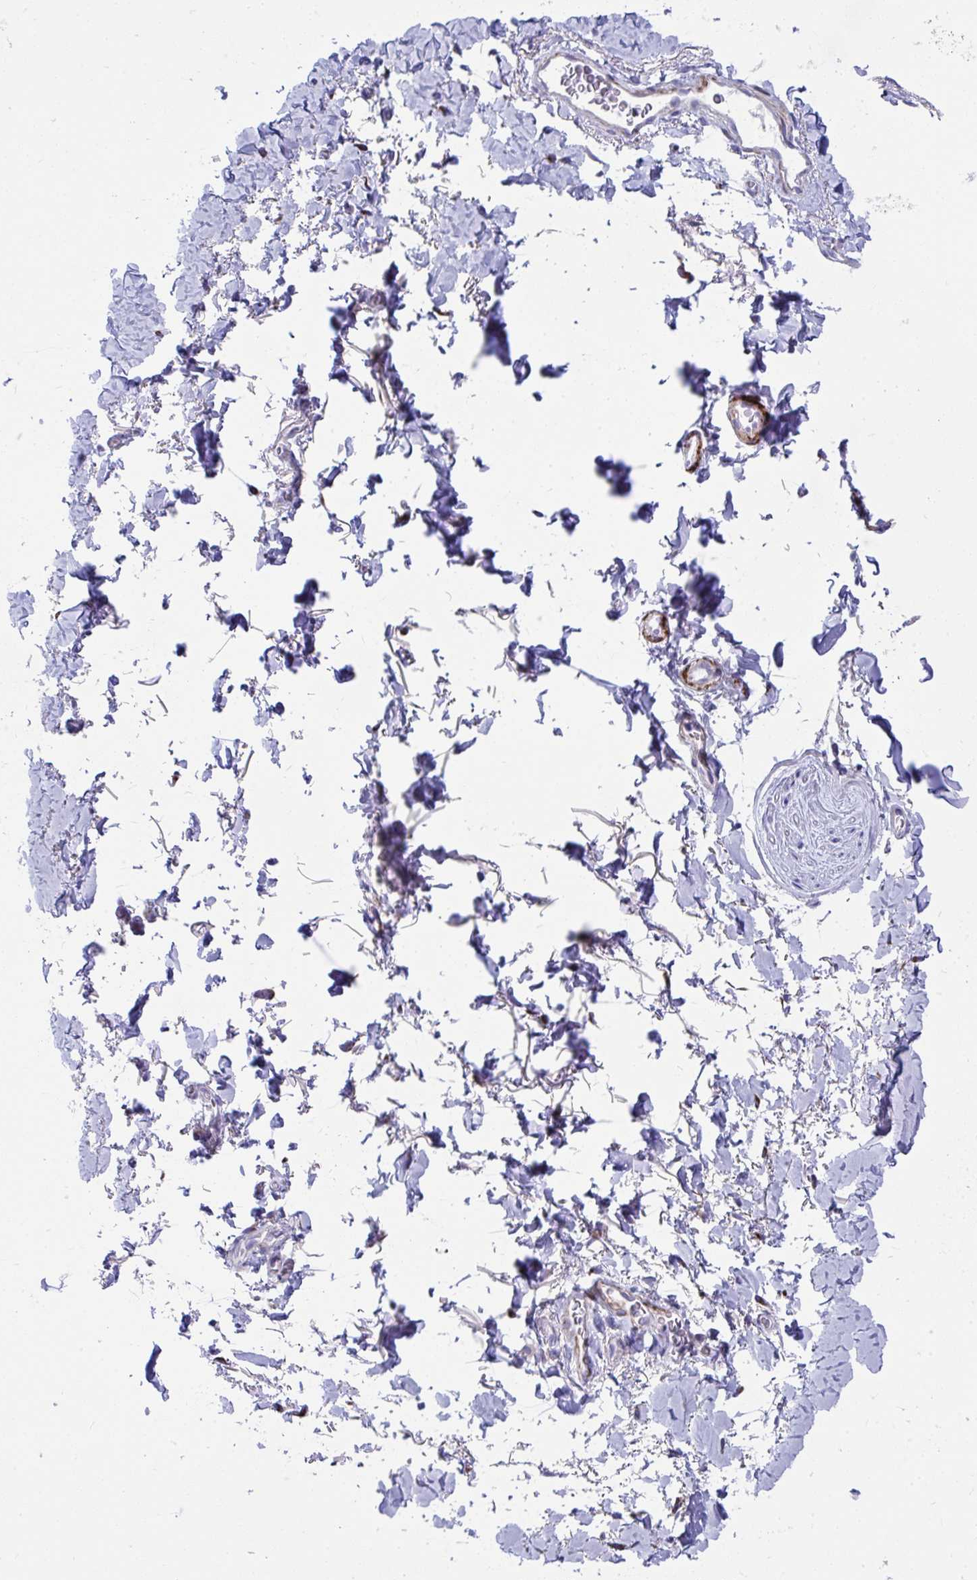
{"staining": {"intensity": "negative", "quantity": "none", "location": "none"}, "tissue": "adipose tissue", "cell_type": "Adipocytes", "image_type": "normal", "snomed": [{"axis": "morphology", "description": "Normal tissue, NOS"}, {"axis": "topography", "description": "Vulva"}, {"axis": "topography", "description": "Peripheral nerve tissue"}], "caption": "Protein analysis of unremarkable adipose tissue displays no significant positivity in adipocytes.", "gene": "GRXCR2", "patient": {"sex": "female", "age": 66}}